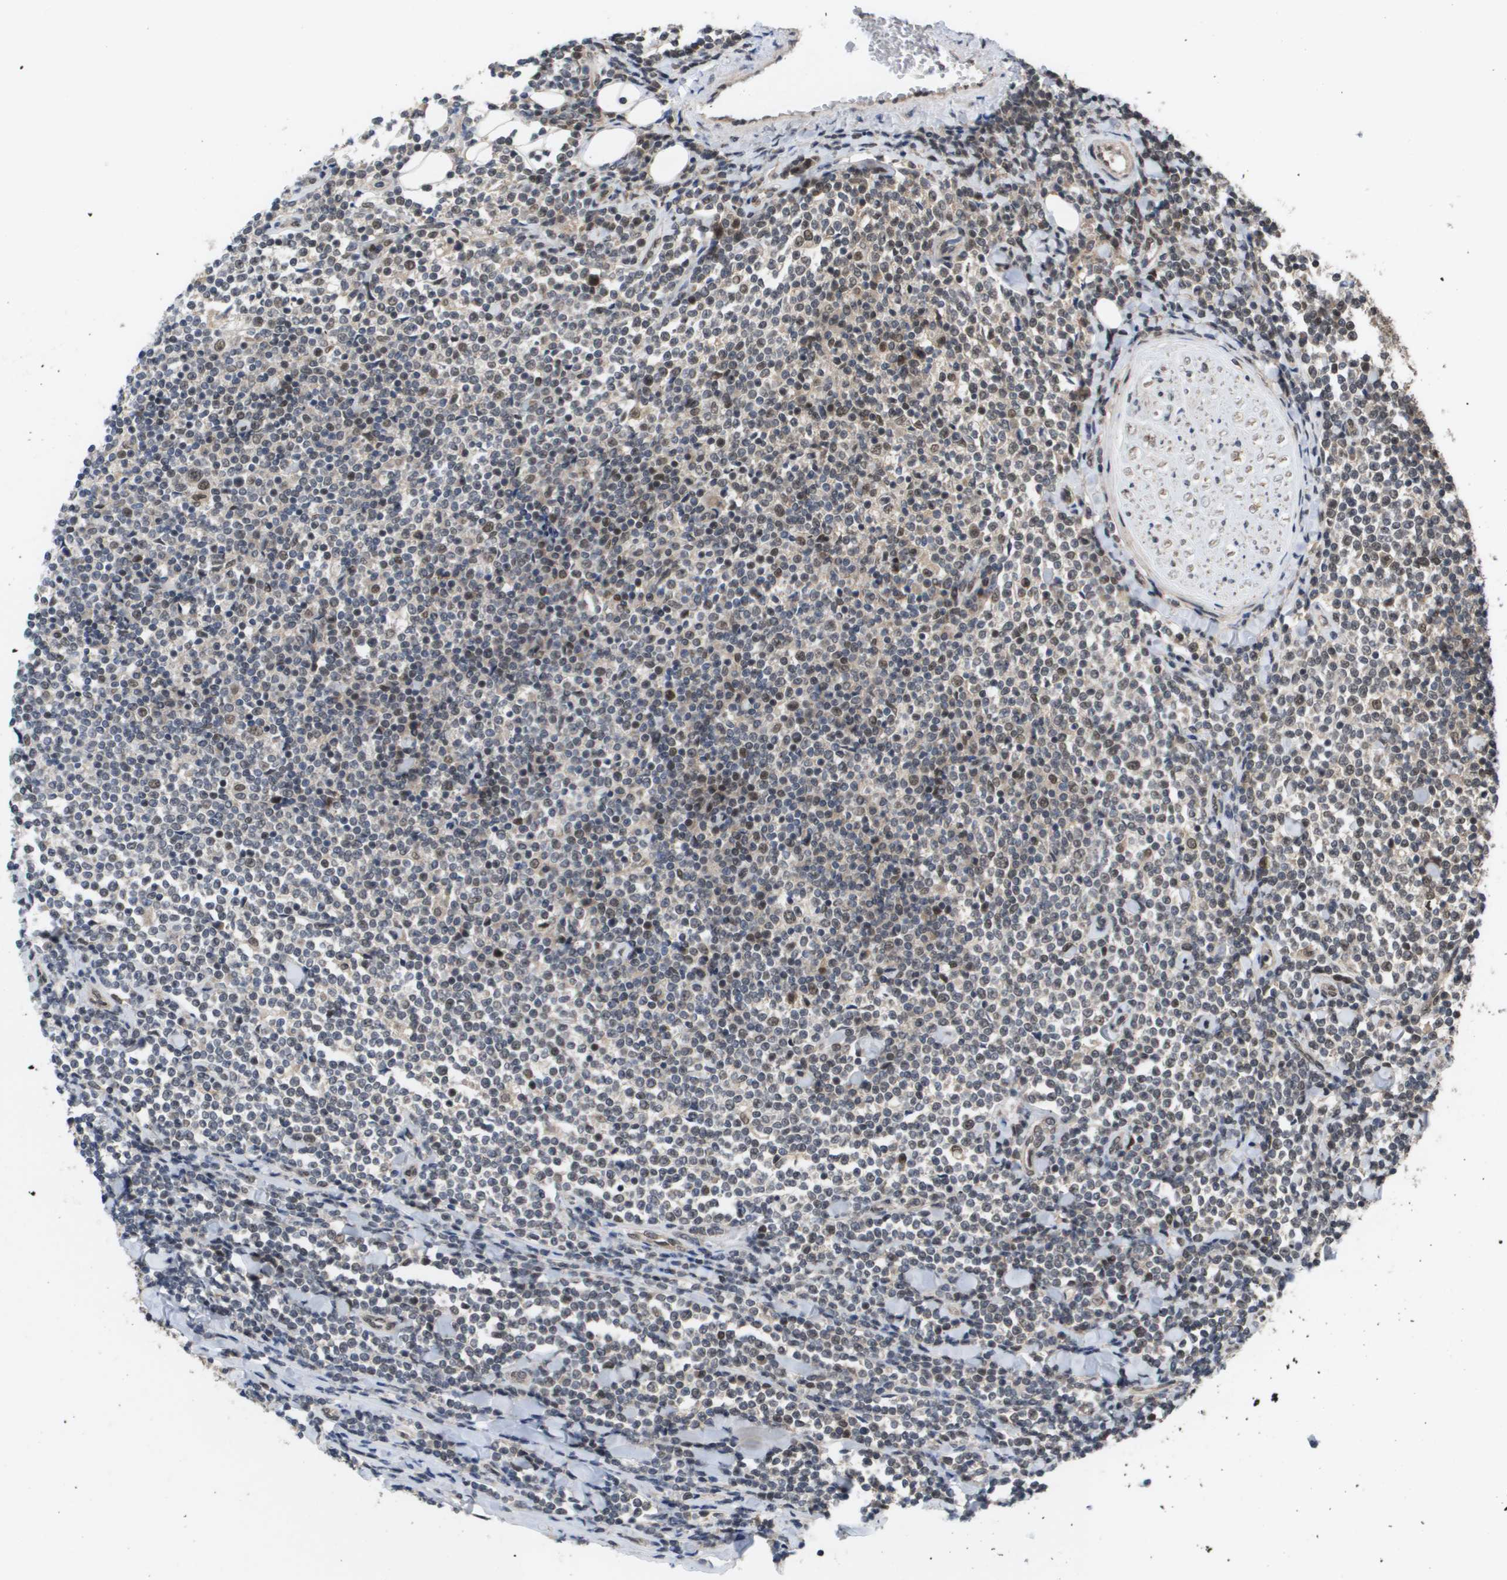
{"staining": {"intensity": "weak", "quantity": "25%-75%", "location": "nuclear"}, "tissue": "lymphoma", "cell_type": "Tumor cells", "image_type": "cancer", "snomed": [{"axis": "morphology", "description": "Malignant lymphoma, non-Hodgkin's type, Low grade"}, {"axis": "topography", "description": "Soft tissue"}], "caption": "Immunohistochemical staining of human low-grade malignant lymphoma, non-Hodgkin's type reveals low levels of weak nuclear expression in approximately 25%-75% of tumor cells.", "gene": "AMBRA1", "patient": {"sex": "male", "age": 92}}